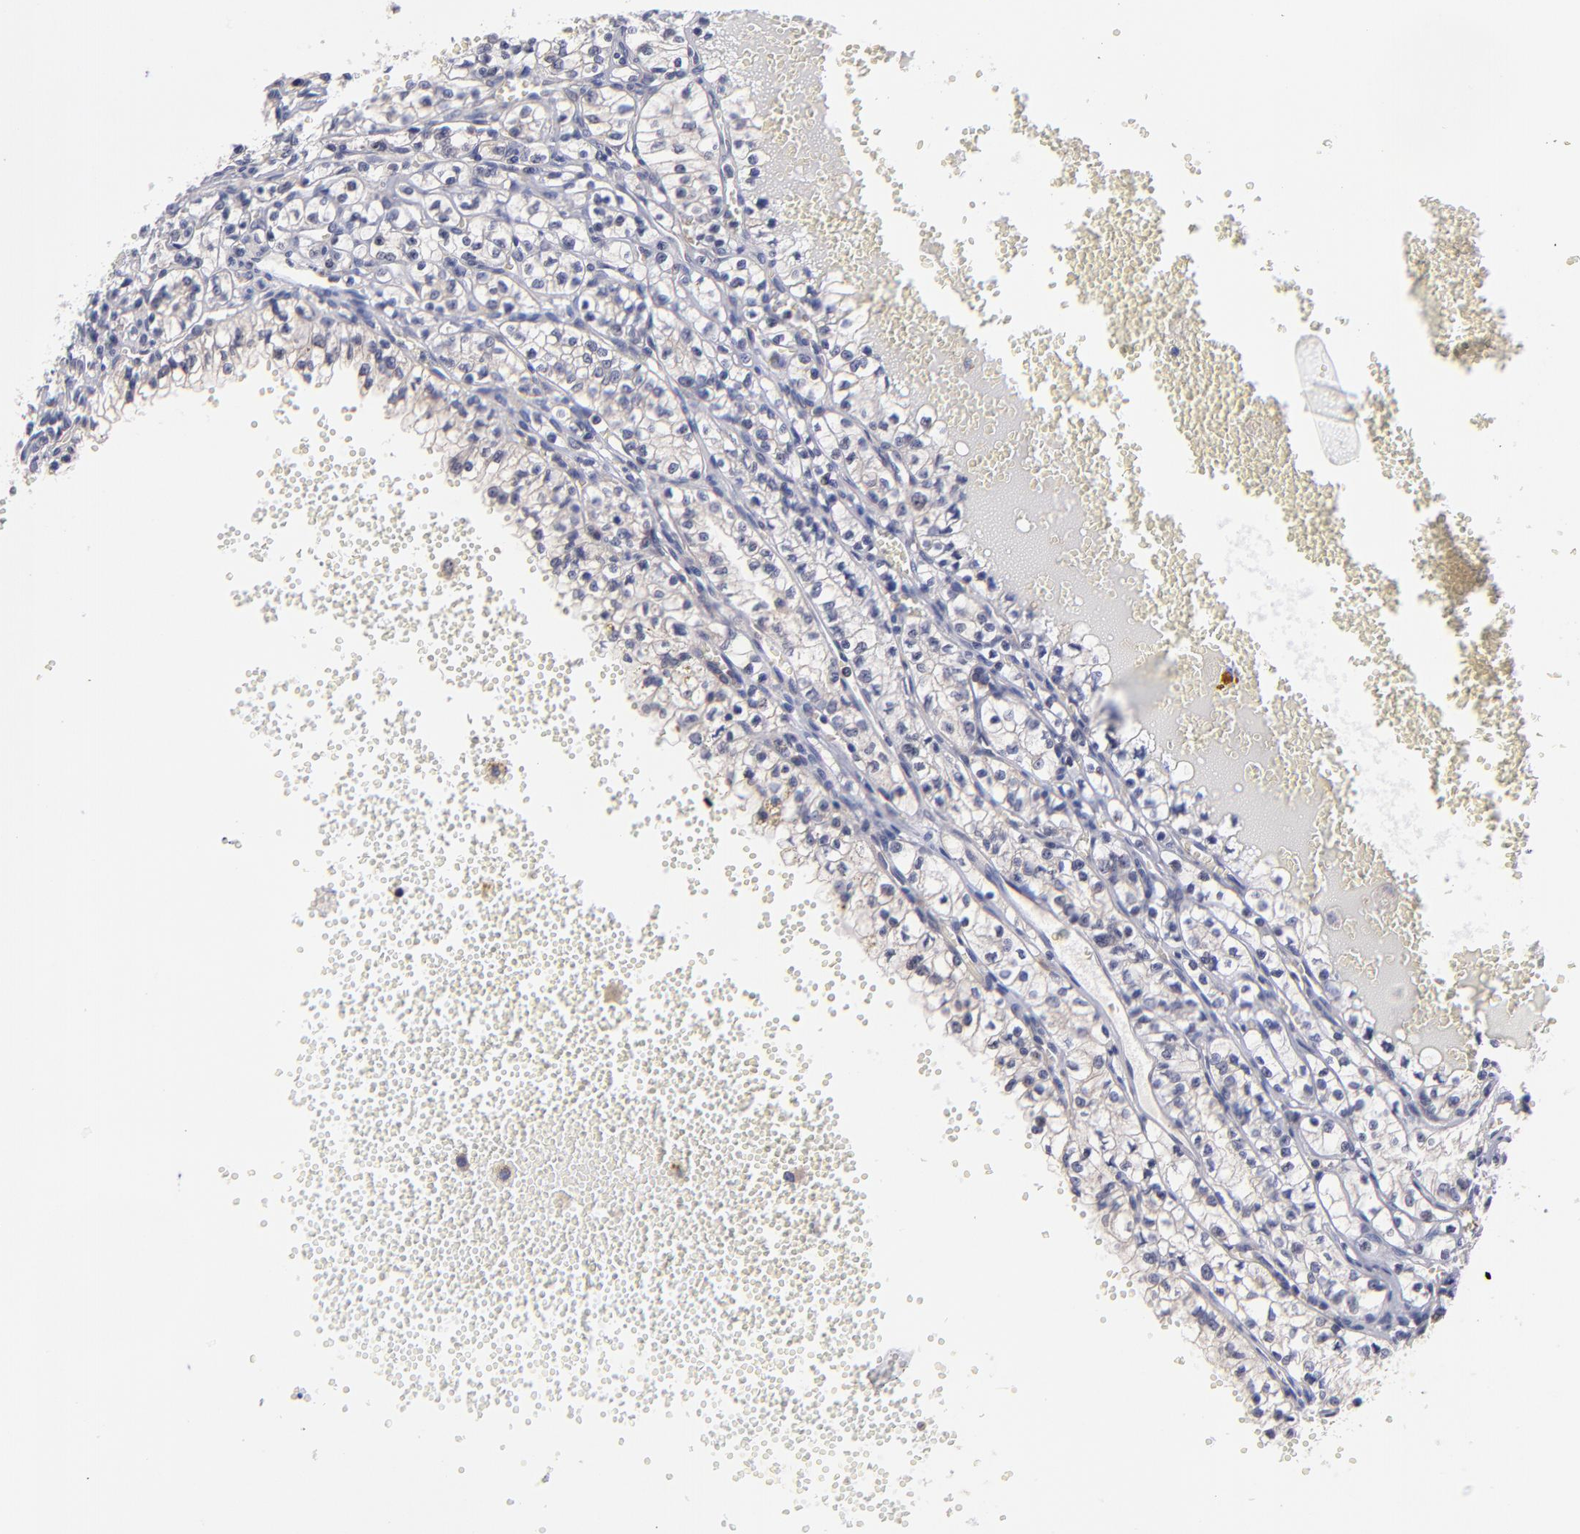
{"staining": {"intensity": "negative", "quantity": "none", "location": "none"}, "tissue": "renal cancer", "cell_type": "Tumor cells", "image_type": "cancer", "snomed": [{"axis": "morphology", "description": "Adenocarcinoma, NOS"}, {"axis": "topography", "description": "Kidney"}], "caption": "This is a histopathology image of IHC staining of adenocarcinoma (renal), which shows no staining in tumor cells.", "gene": "EIF3L", "patient": {"sex": "male", "age": 61}}